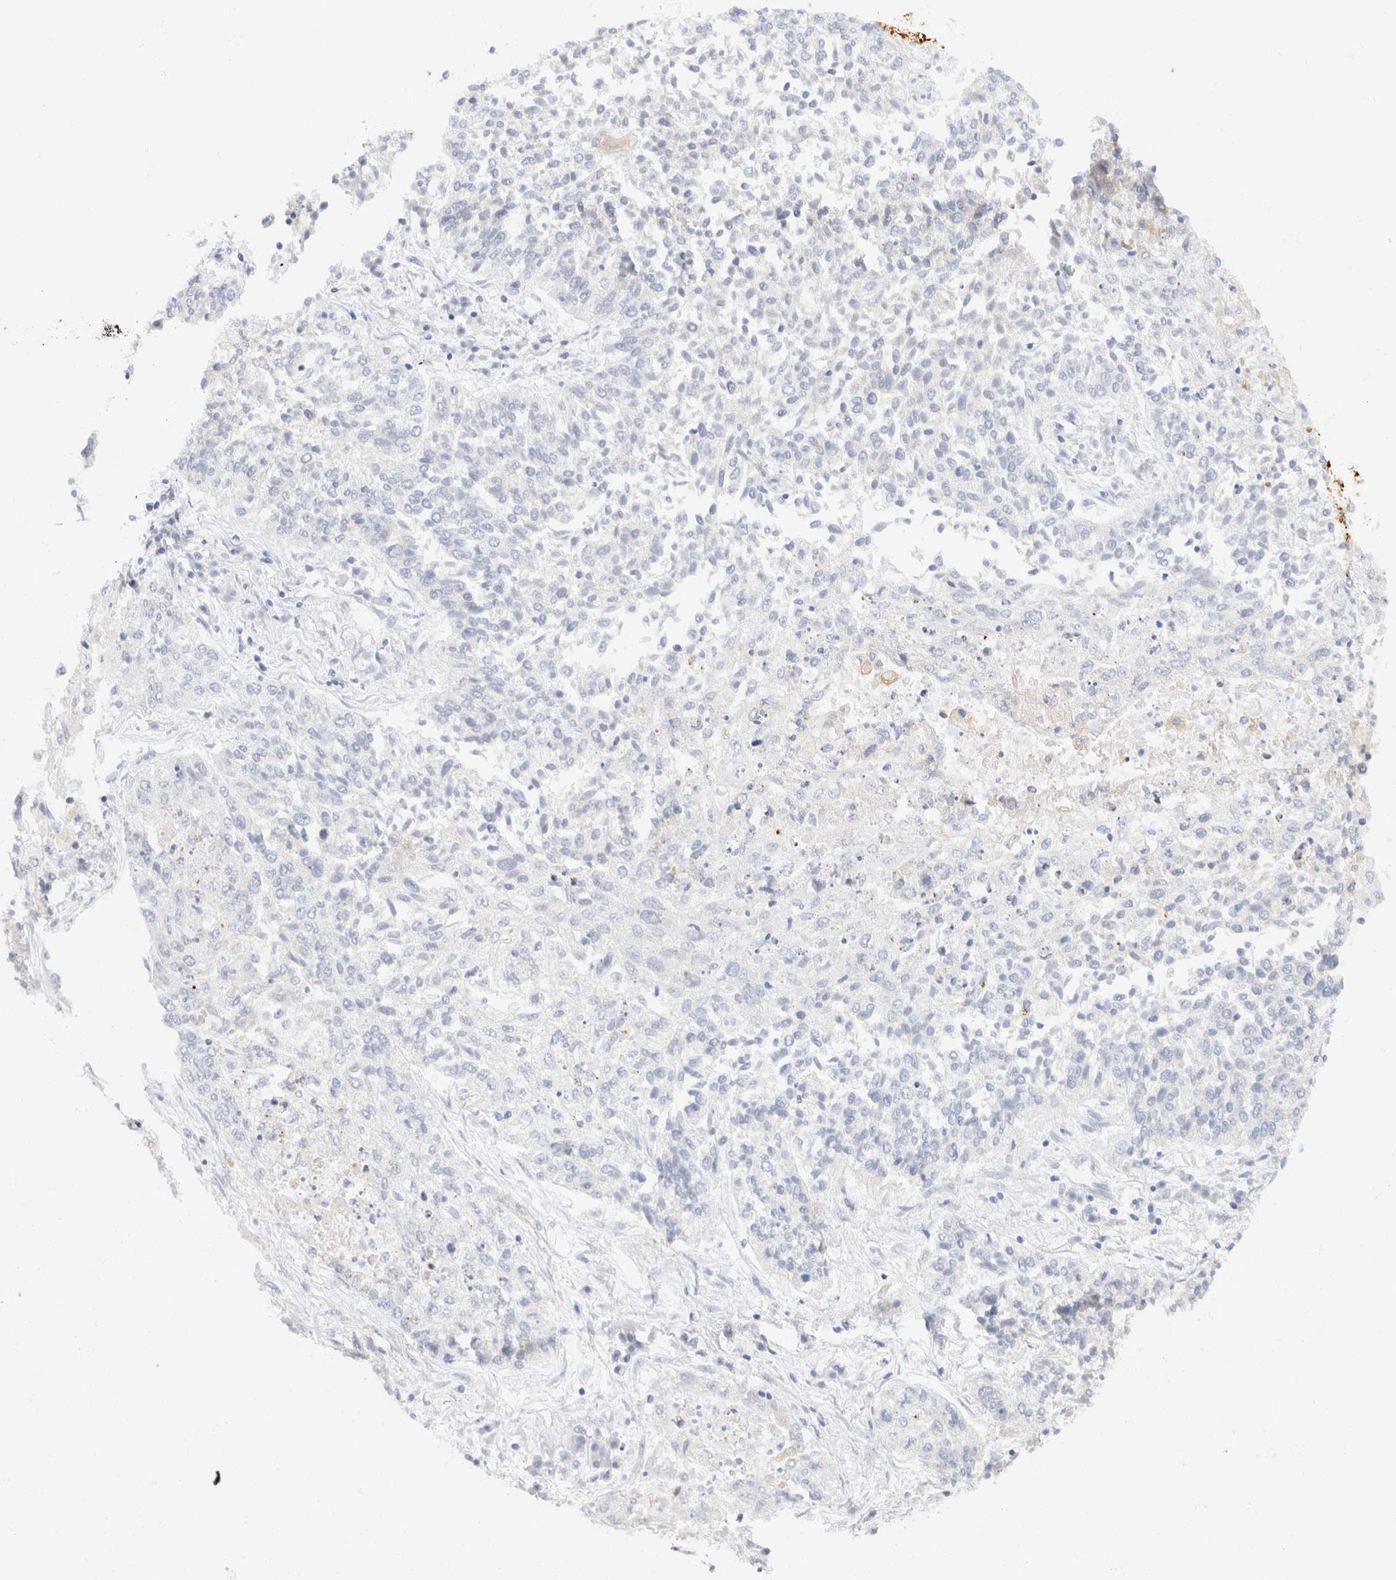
{"staining": {"intensity": "negative", "quantity": "none", "location": "none"}, "tissue": "lung cancer", "cell_type": "Tumor cells", "image_type": "cancer", "snomed": [{"axis": "morphology", "description": "Normal tissue, NOS"}, {"axis": "morphology", "description": "Squamous cell carcinoma, NOS"}, {"axis": "topography", "description": "Lymph node"}, {"axis": "topography", "description": "Cartilage tissue"}, {"axis": "topography", "description": "Bronchus"}, {"axis": "topography", "description": "Lung"}, {"axis": "topography", "description": "Peripheral nerve tissue"}], "caption": "Micrograph shows no significant protein staining in tumor cells of lung squamous cell carcinoma.", "gene": "KRT20", "patient": {"sex": "female", "age": 49}}